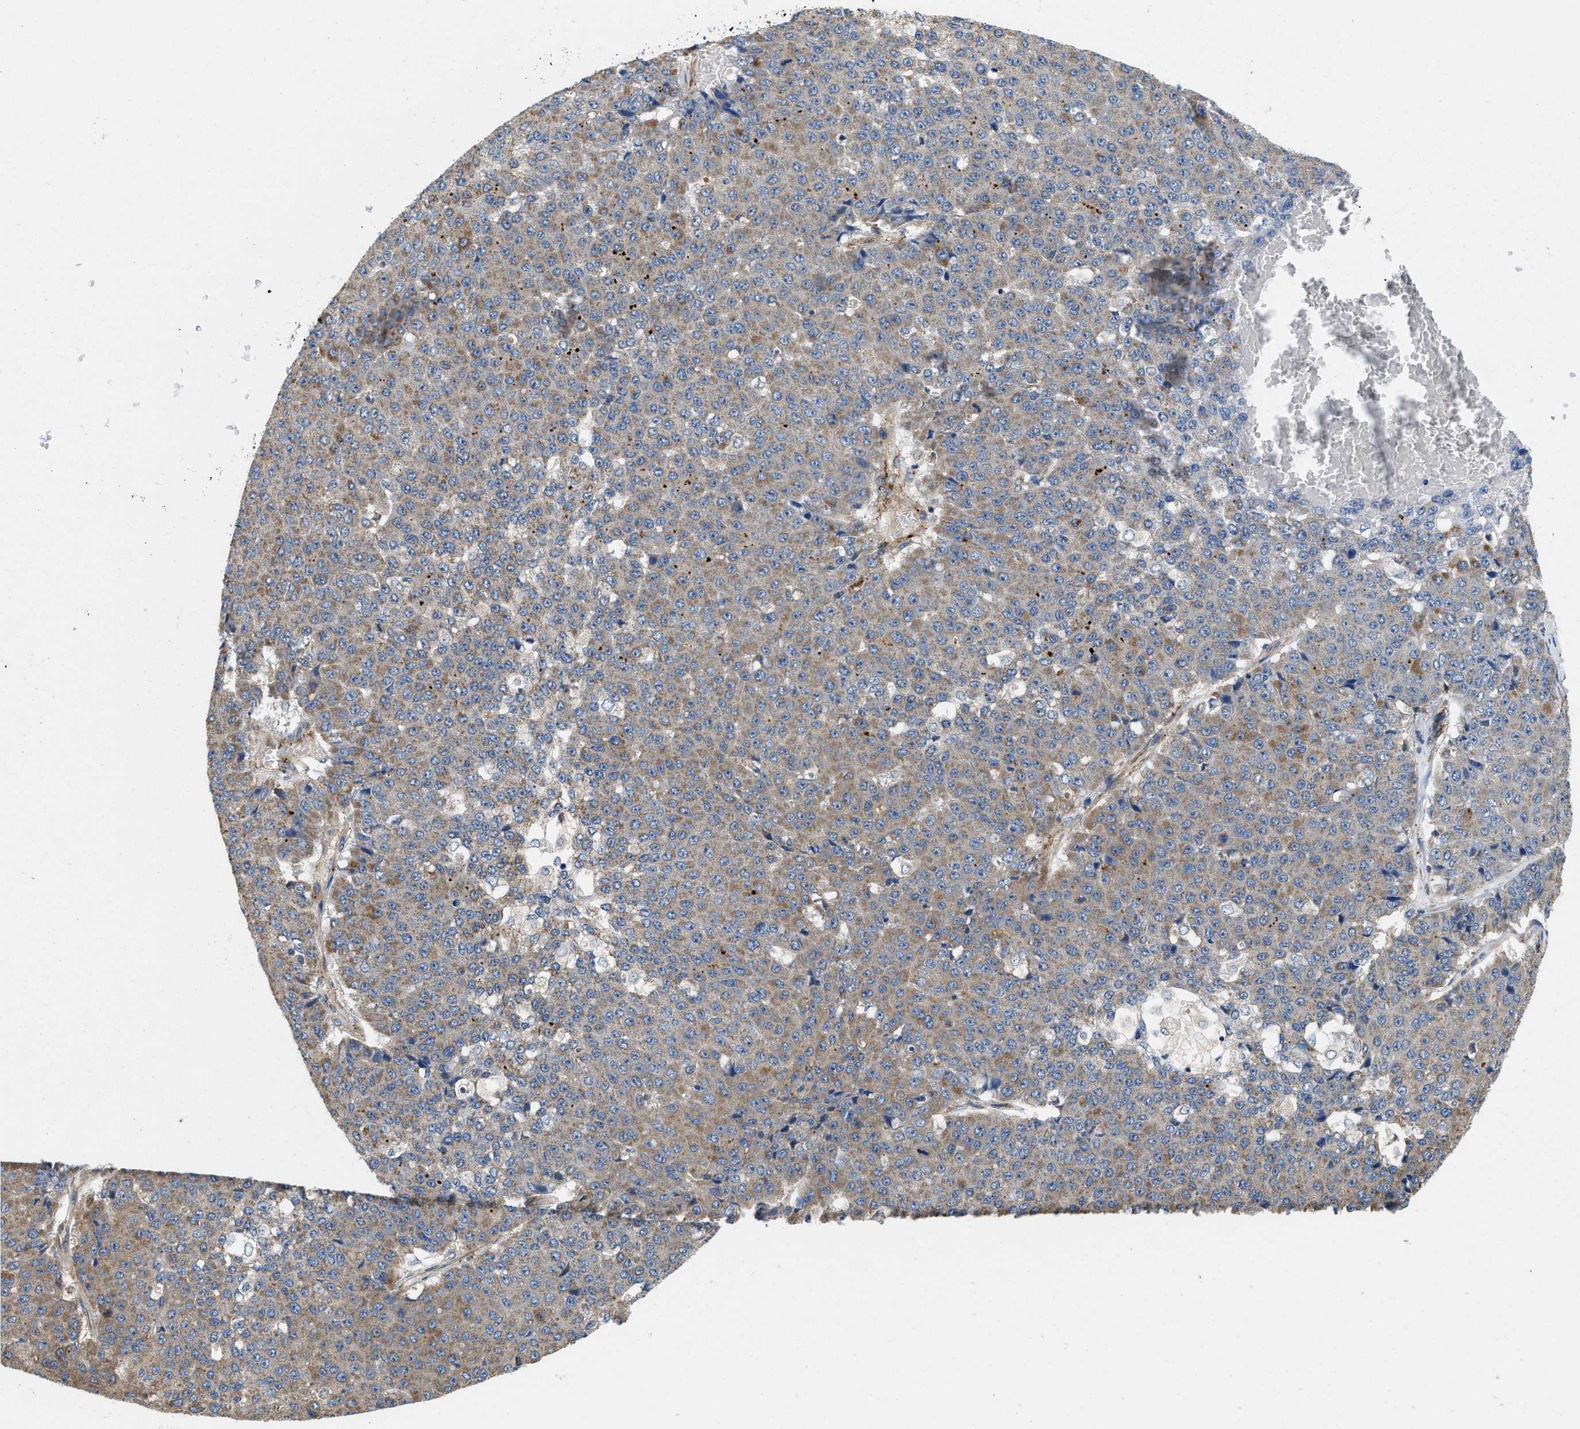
{"staining": {"intensity": "weak", "quantity": ">75%", "location": "cytoplasmic/membranous"}, "tissue": "pancreatic cancer", "cell_type": "Tumor cells", "image_type": "cancer", "snomed": [{"axis": "morphology", "description": "Adenocarcinoma, NOS"}, {"axis": "topography", "description": "Pancreas"}], "caption": "IHC of human pancreatic cancer reveals low levels of weak cytoplasmic/membranous staining in approximately >75% of tumor cells. Nuclei are stained in blue.", "gene": "ZNF599", "patient": {"sex": "male", "age": 50}}